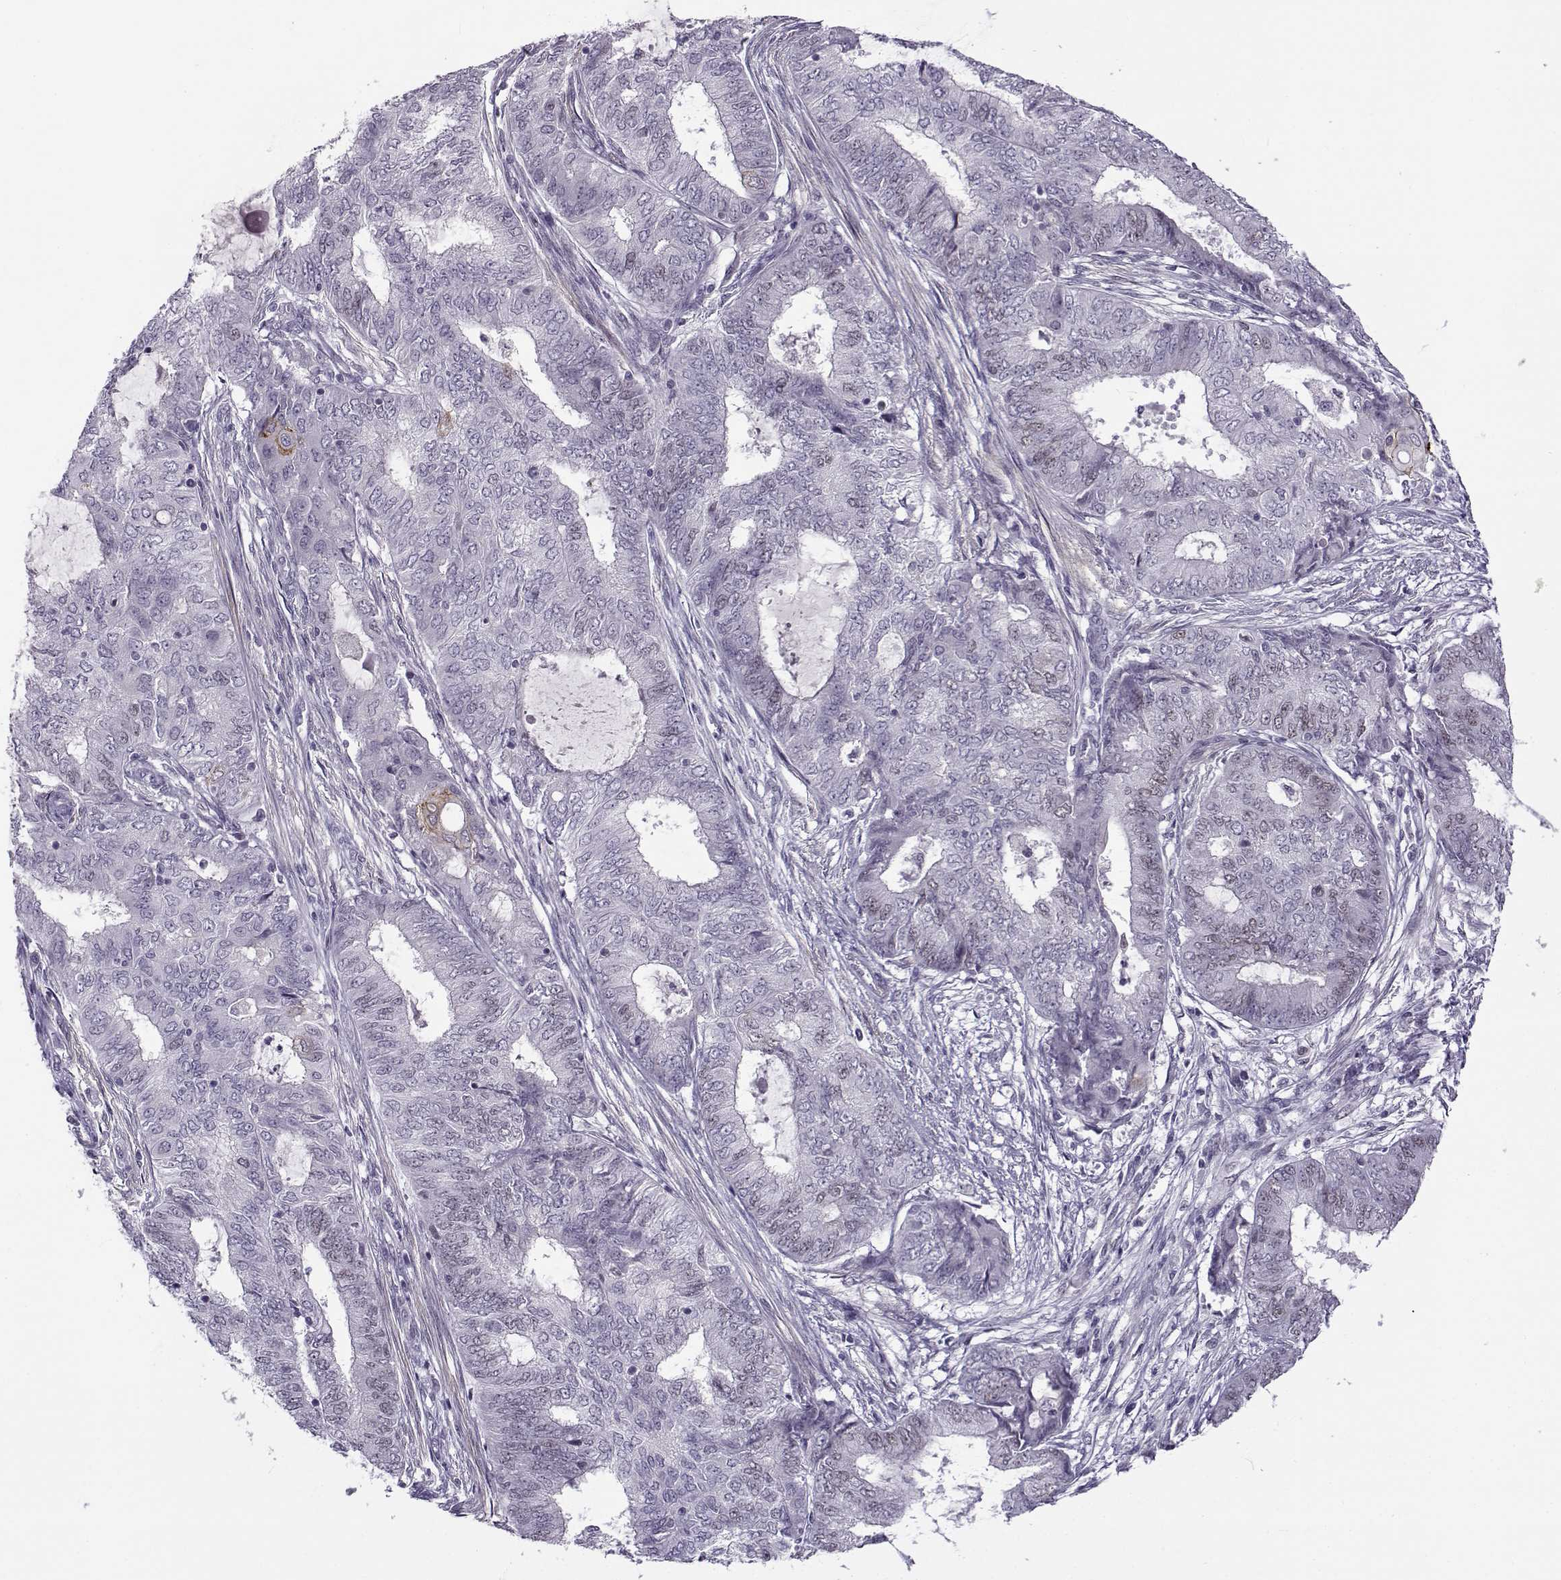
{"staining": {"intensity": "negative", "quantity": "none", "location": "none"}, "tissue": "endometrial cancer", "cell_type": "Tumor cells", "image_type": "cancer", "snomed": [{"axis": "morphology", "description": "Adenocarcinoma, NOS"}, {"axis": "topography", "description": "Endometrium"}], "caption": "Endometrial adenocarcinoma was stained to show a protein in brown. There is no significant positivity in tumor cells.", "gene": "BACH1", "patient": {"sex": "female", "age": 62}}